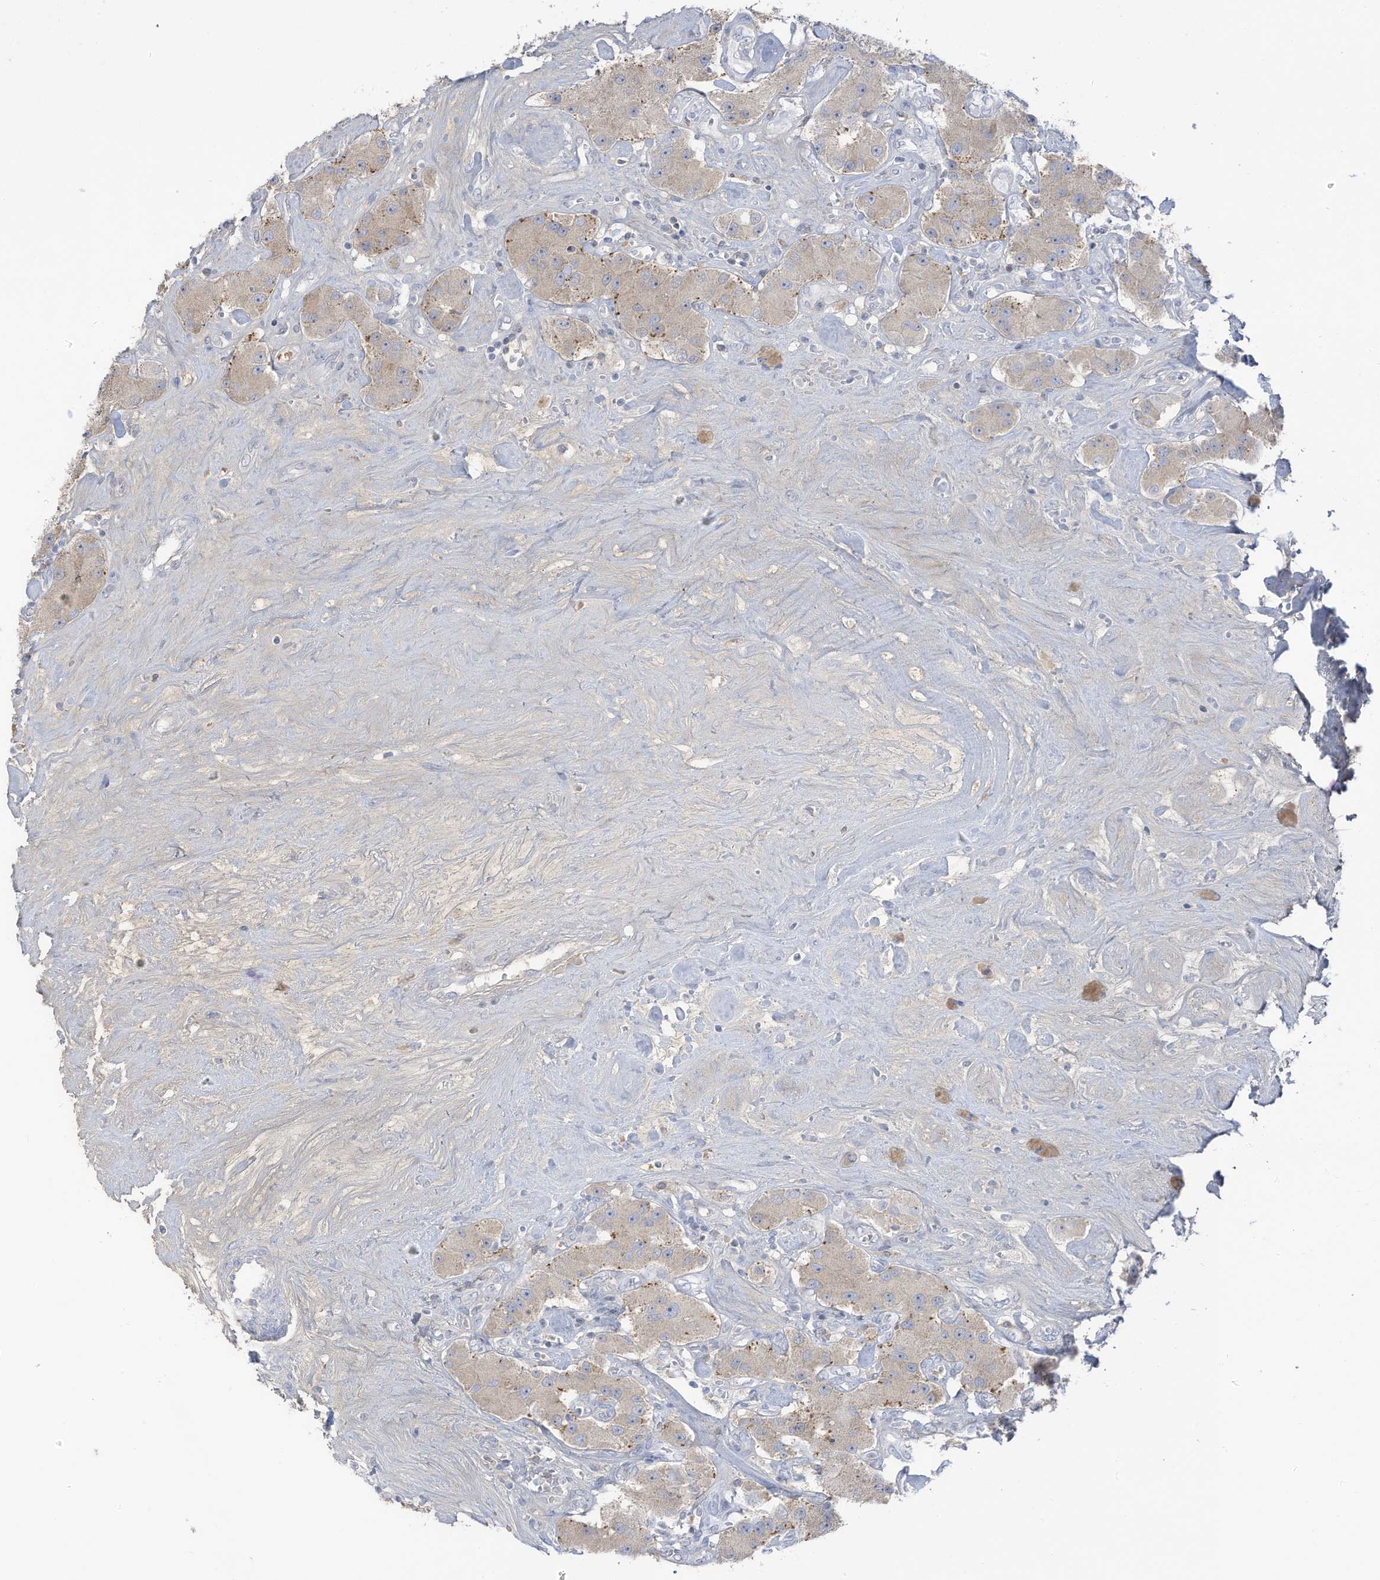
{"staining": {"intensity": "negative", "quantity": "none", "location": "none"}, "tissue": "carcinoid", "cell_type": "Tumor cells", "image_type": "cancer", "snomed": [{"axis": "morphology", "description": "Carcinoid, malignant, NOS"}, {"axis": "topography", "description": "Pancreas"}], "caption": "This is an immunohistochemistry (IHC) micrograph of carcinoid. There is no expression in tumor cells.", "gene": "HSD17B13", "patient": {"sex": "male", "age": 41}}